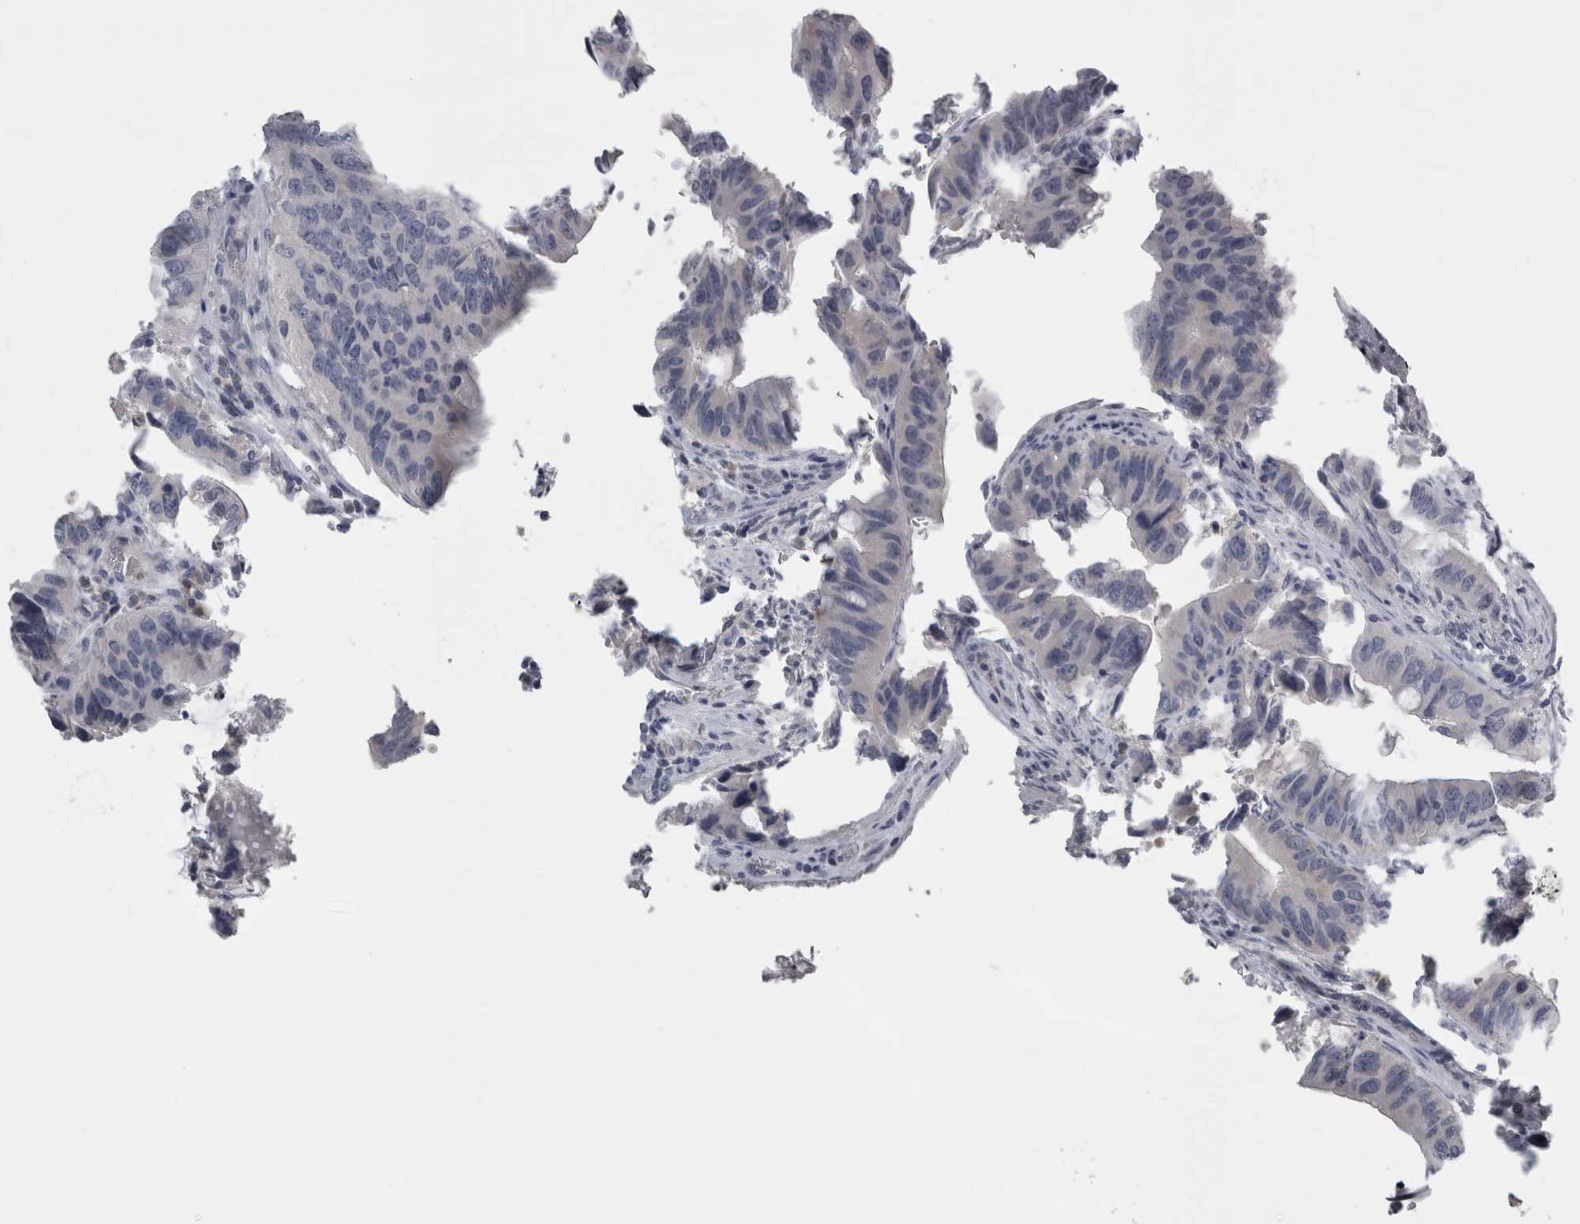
{"staining": {"intensity": "negative", "quantity": "none", "location": "none"}, "tissue": "colorectal cancer", "cell_type": "Tumor cells", "image_type": "cancer", "snomed": [{"axis": "morphology", "description": "Adenocarcinoma, NOS"}, {"axis": "topography", "description": "Colon"}], "caption": "Colorectal adenocarcinoma was stained to show a protein in brown. There is no significant expression in tumor cells. The staining was performed using DAB to visualize the protein expression in brown, while the nuclei were stained in blue with hematoxylin (Magnification: 20x).", "gene": "TCAP", "patient": {"sex": "male", "age": 71}}